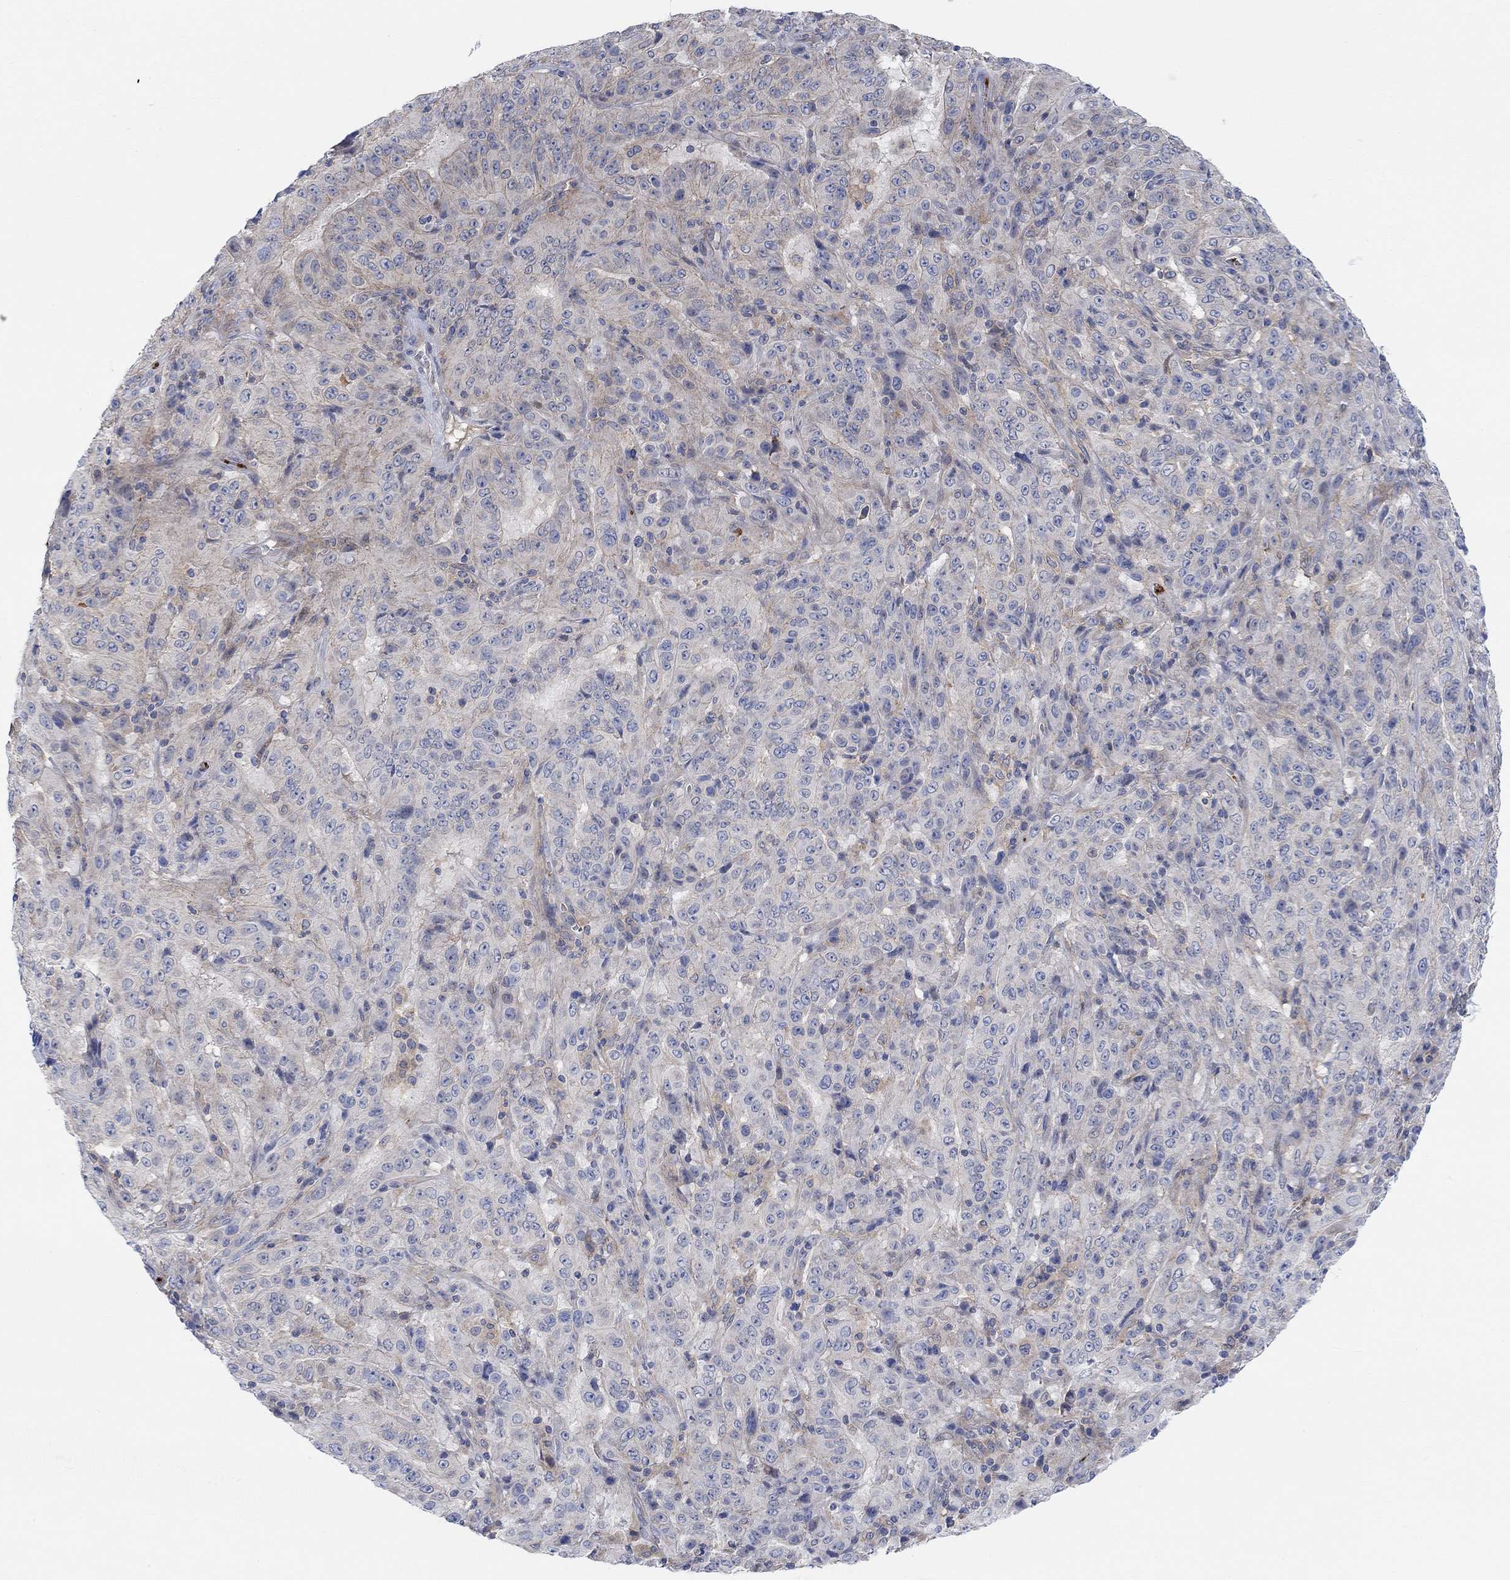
{"staining": {"intensity": "weak", "quantity": "<25%", "location": "cytoplasmic/membranous"}, "tissue": "pancreatic cancer", "cell_type": "Tumor cells", "image_type": "cancer", "snomed": [{"axis": "morphology", "description": "Adenocarcinoma, NOS"}, {"axis": "topography", "description": "Pancreas"}], "caption": "Tumor cells are negative for protein expression in human pancreatic adenocarcinoma.", "gene": "PMFBP1", "patient": {"sex": "male", "age": 63}}